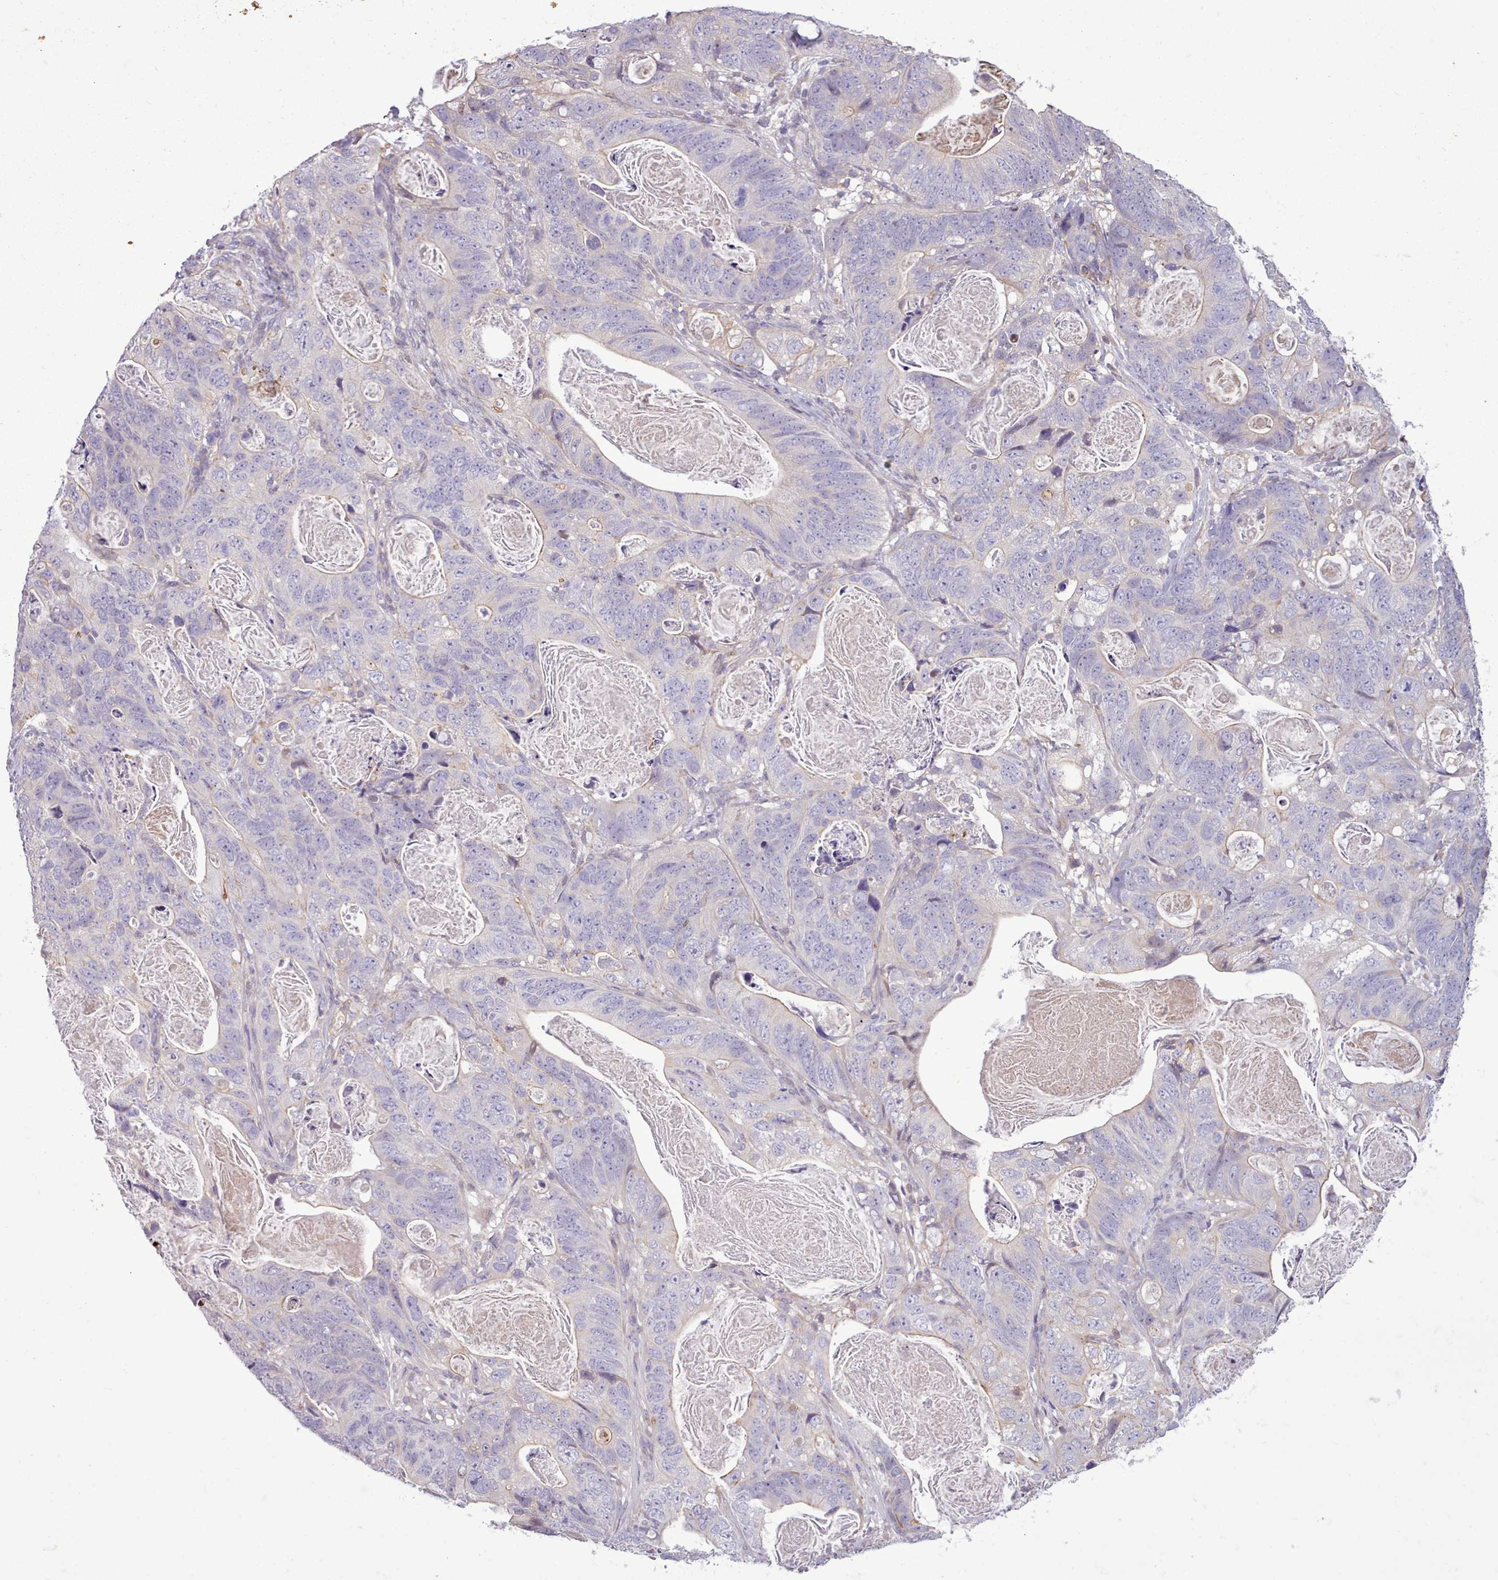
{"staining": {"intensity": "negative", "quantity": "none", "location": "none"}, "tissue": "stomach cancer", "cell_type": "Tumor cells", "image_type": "cancer", "snomed": [{"axis": "morphology", "description": "Normal tissue, NOS"}, {"axis": "morphology", "description": "Adenocarcinoma, NOS"}, {"axis": "topography", "description": "Stomach"}], "caption": "The immunohistochemistry image has no significant positivity in tumor cells of adenocarcinoma (stomach) tissue.", "gene": "NMRK1", "patient": {"sex": "female", "age": 89}}